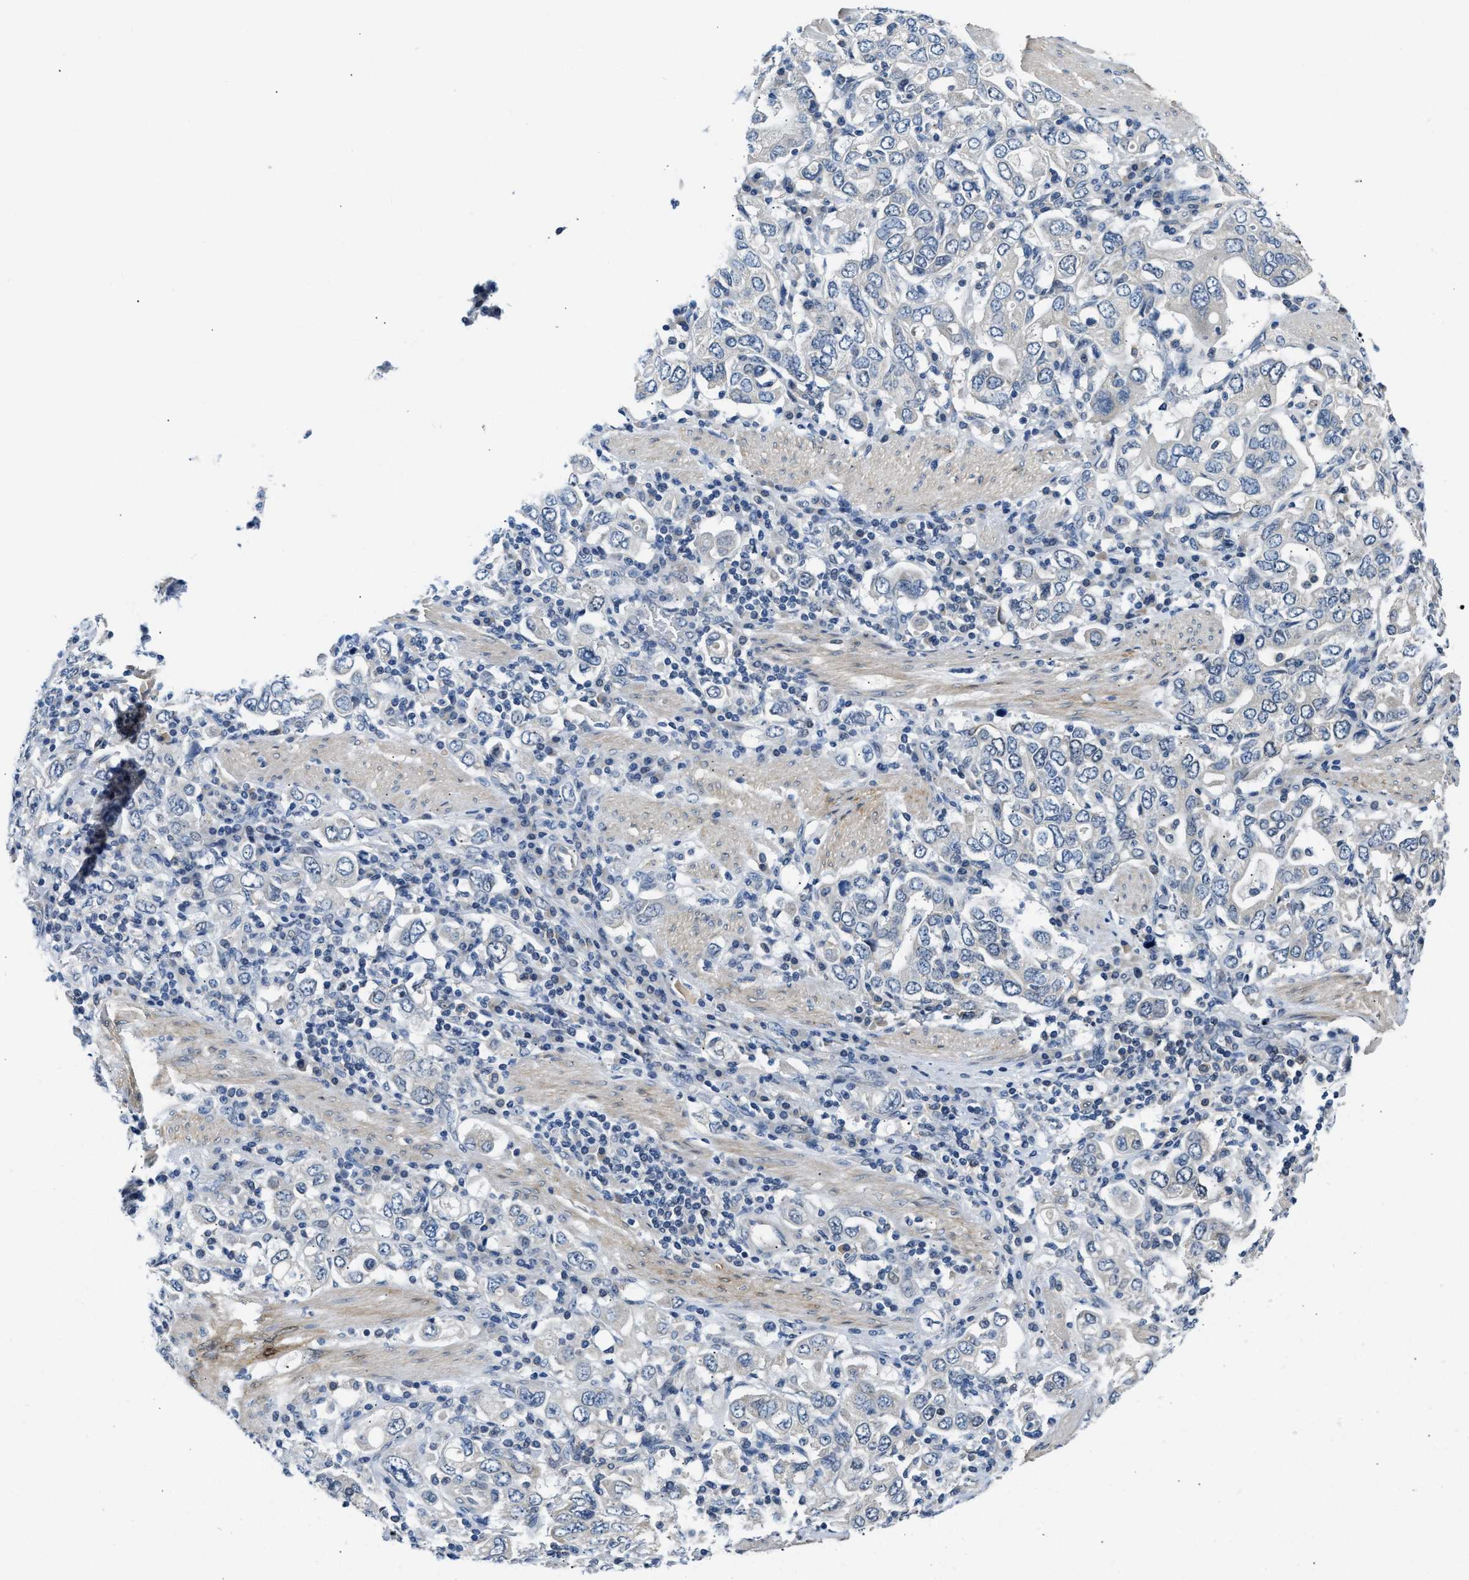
{"staining": {"intensity": "negative", "quantity": "none", "location": "none"}, "tissue": "stomach cancer", "cell_type": "Tumor cells", "image_type": "cancer", "snomed": [{"axis": "morphology", "description": "Adenocarcinoma, NOS"}, {"axis": "topography", "description": "Stomach, upper"}], "caption": "A high-resolution histopathology image shows immunohistochemistry (IHC) staining of stomach cancer, which reveals no significant staining in tumor cells. Nuclei are stained in blue.", "gene": "CLGN", "patient": {"sex": "male", "age": 62}}